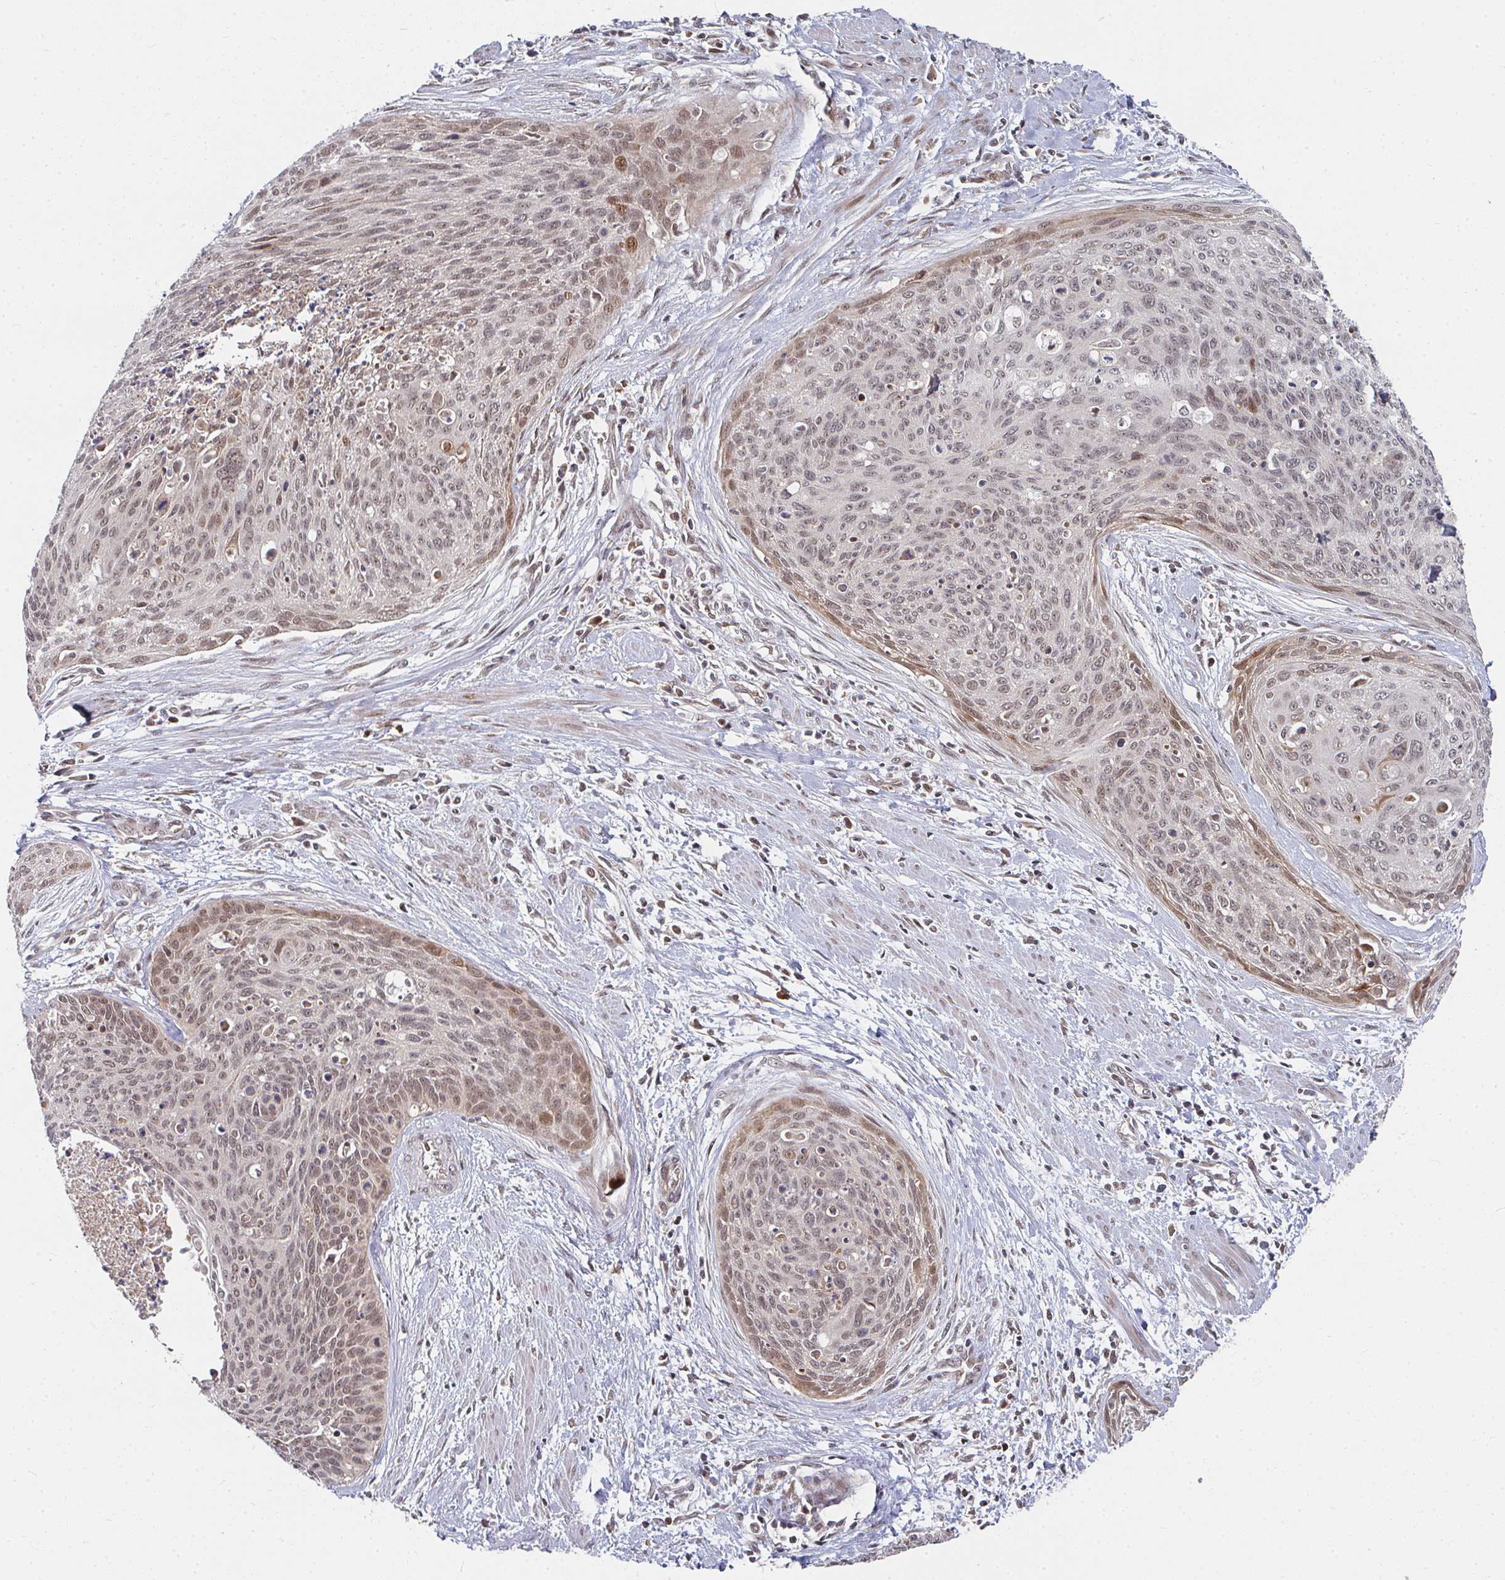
{"staining": {"intensity": "moderate", "quantity": ">75%", "location": "nuclear"}, "tissue": "cervical cancer", "cell_type": "Tumor cells", "image_type": "cancer", "snomed": [{"axis": "morphology", "description": "Squamous cell carcinoma, NOS"}, {"axis": "topography", "description": "Cervix"}], "caption": "A brown stain highlights moderate nuclear positivity of a protein in cervical squamous cell carcinoma tumor cells.", "gene": "RBBP5", "patient": {"sex": "female", "age": 55}}